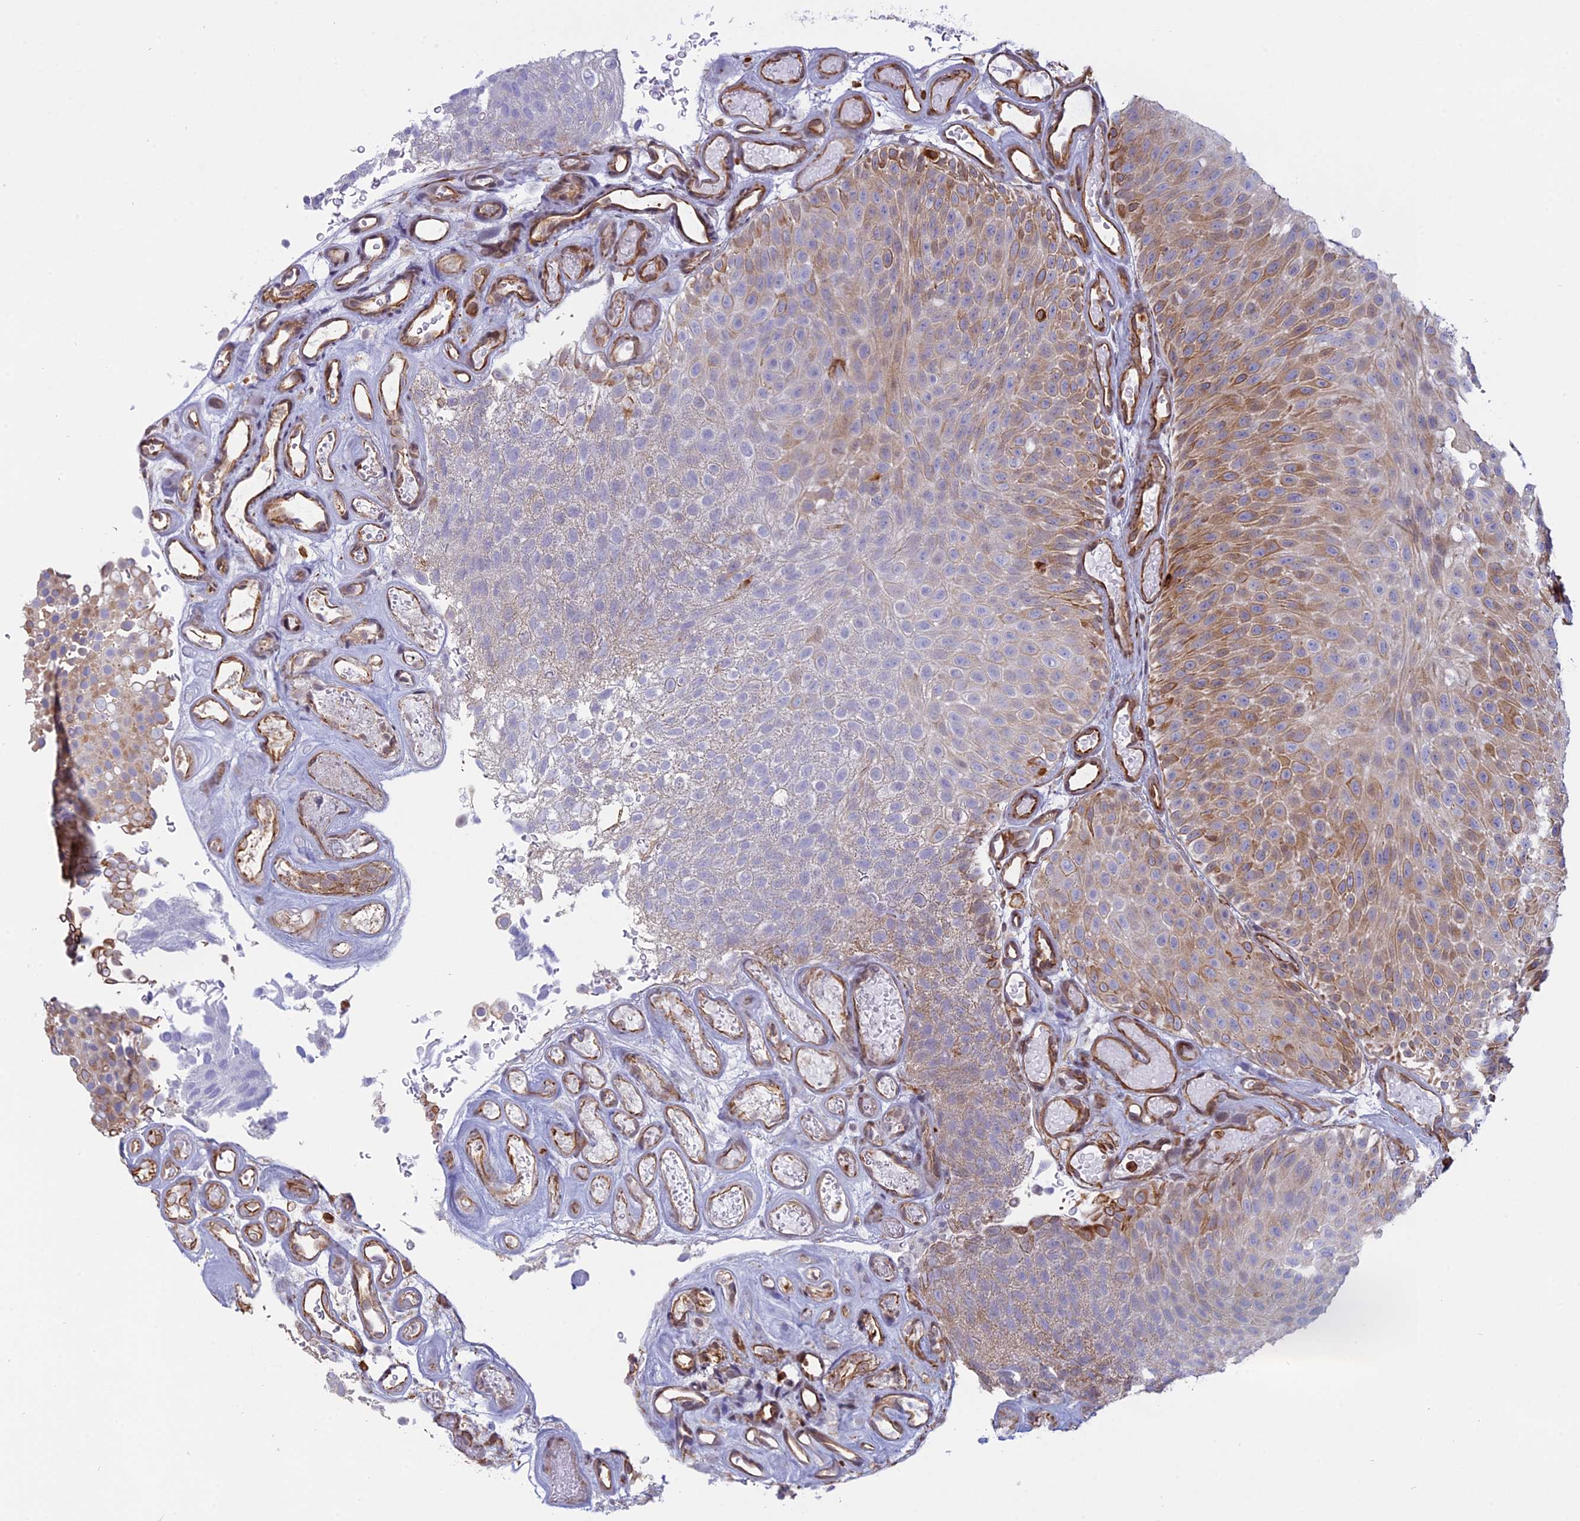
{"staining": {"intensity": "moderate", "quantity": "<25%", "location": "cytoplasmic/membranous"}, "tissue": "urothelial cancer", "cell_type": "Tumor cells", "image_type": "cancer", "snomed": [{"axis": "morphology", "description": "Urothelial carcinoma, Low grade"}, {"axis": "topography", "description": "Urinary bladder"}], "caption": "A brown stain labels moderate cytoplasmic/membranous positivity of a protein in human urothelial carcinoma (low-grade) tumor cells.", "gene": "APOBR", "patient": {"sex": "male", "age": 78}}